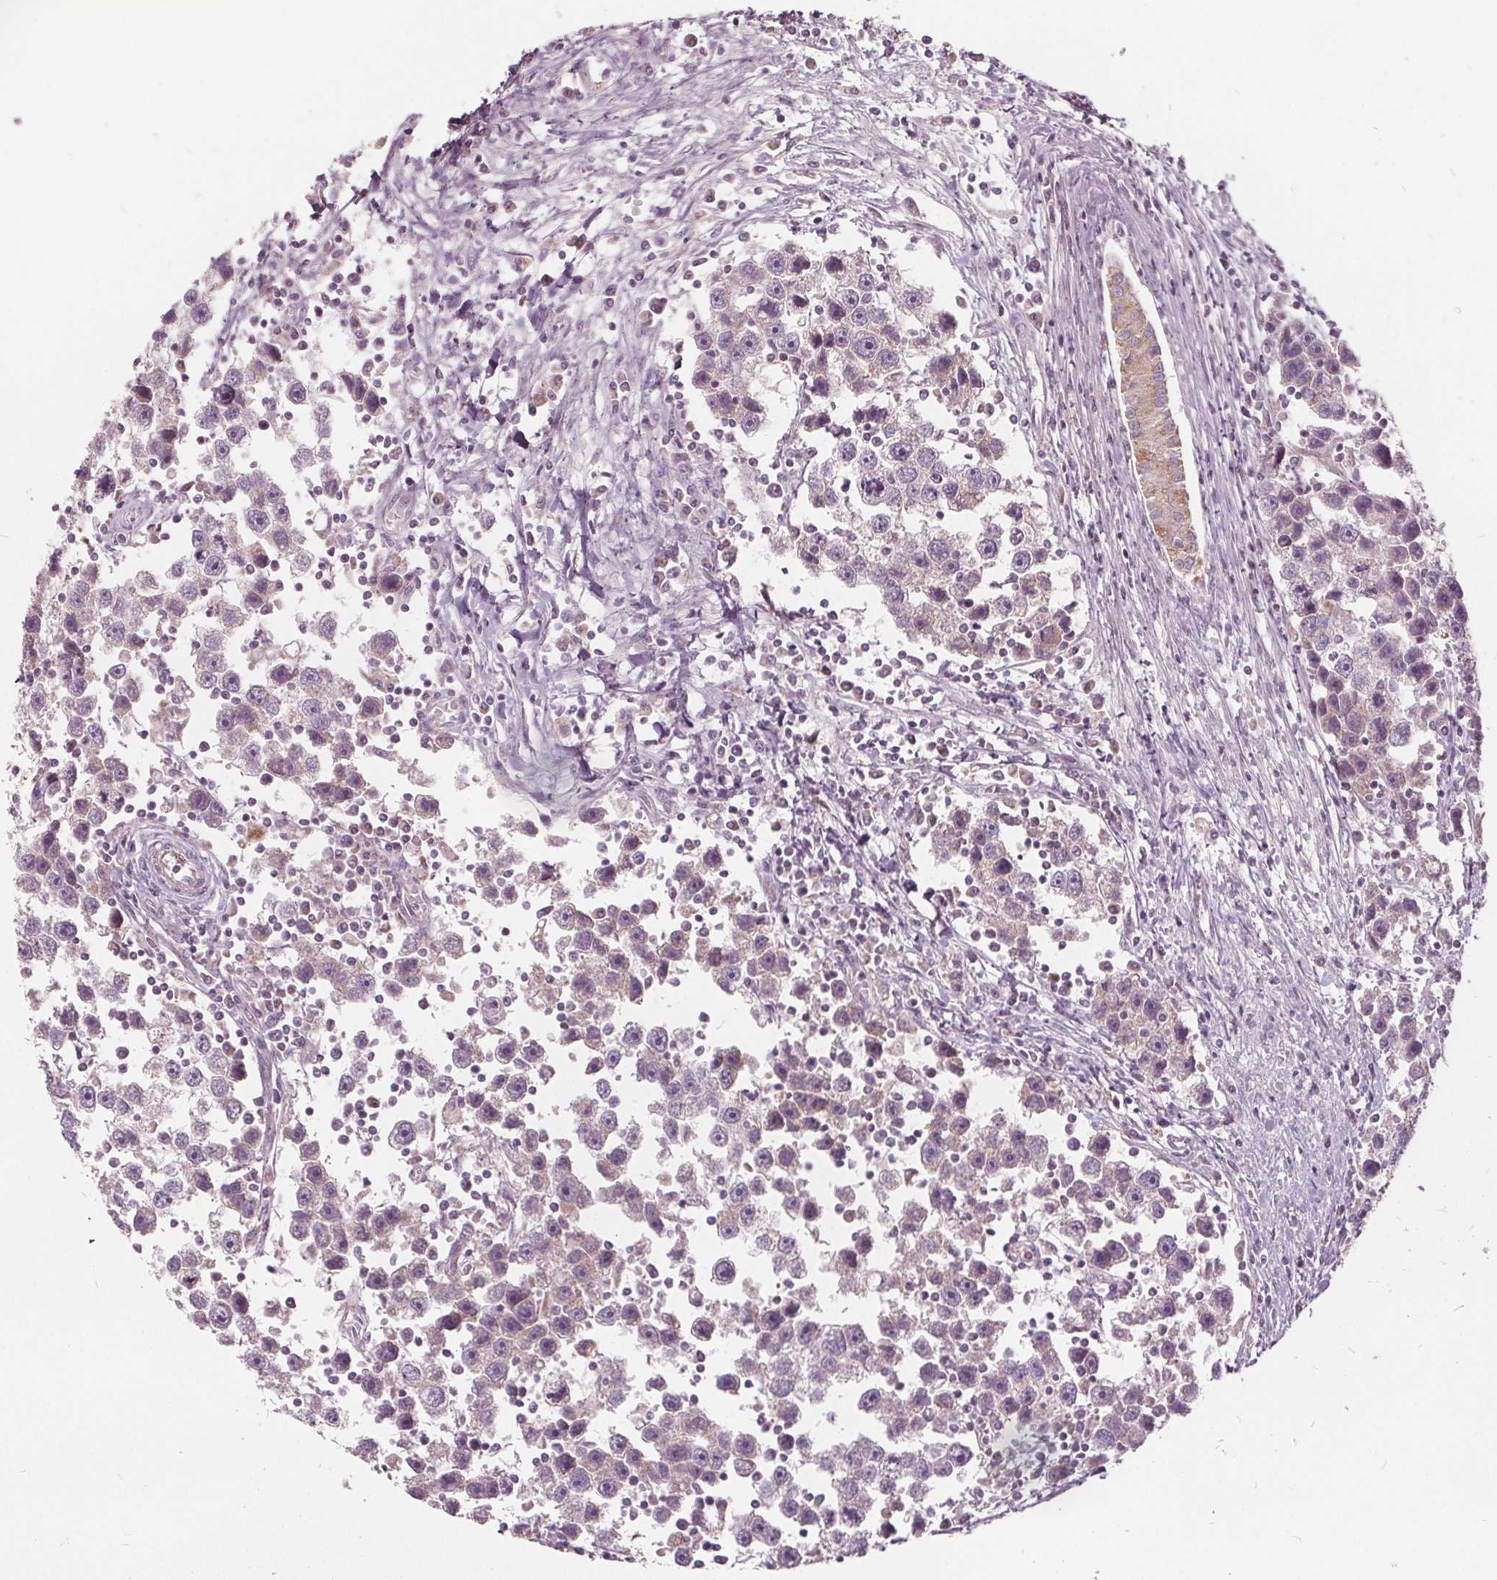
{"staining": {"intensity": "weak", "quantity": "25%-75%", "location": "cytoplasmic/membranous"}, "tissue": "testis cancer", "cell_type": "Tumor cells", "image_type": "cancer", "snomed": [{"axis": "morphology", "description": "Seminoma, NOS"}, {"axis": "topography", "description": "Testis"}], "caption": "Protein staining by IHC reveals weak cytoplasmic/membranous positivity in about 25%-75% of tumor cells in testis cancer (seminoma).", "gene": "ECI2", "patient": {"sex": "male", "age": 30}}